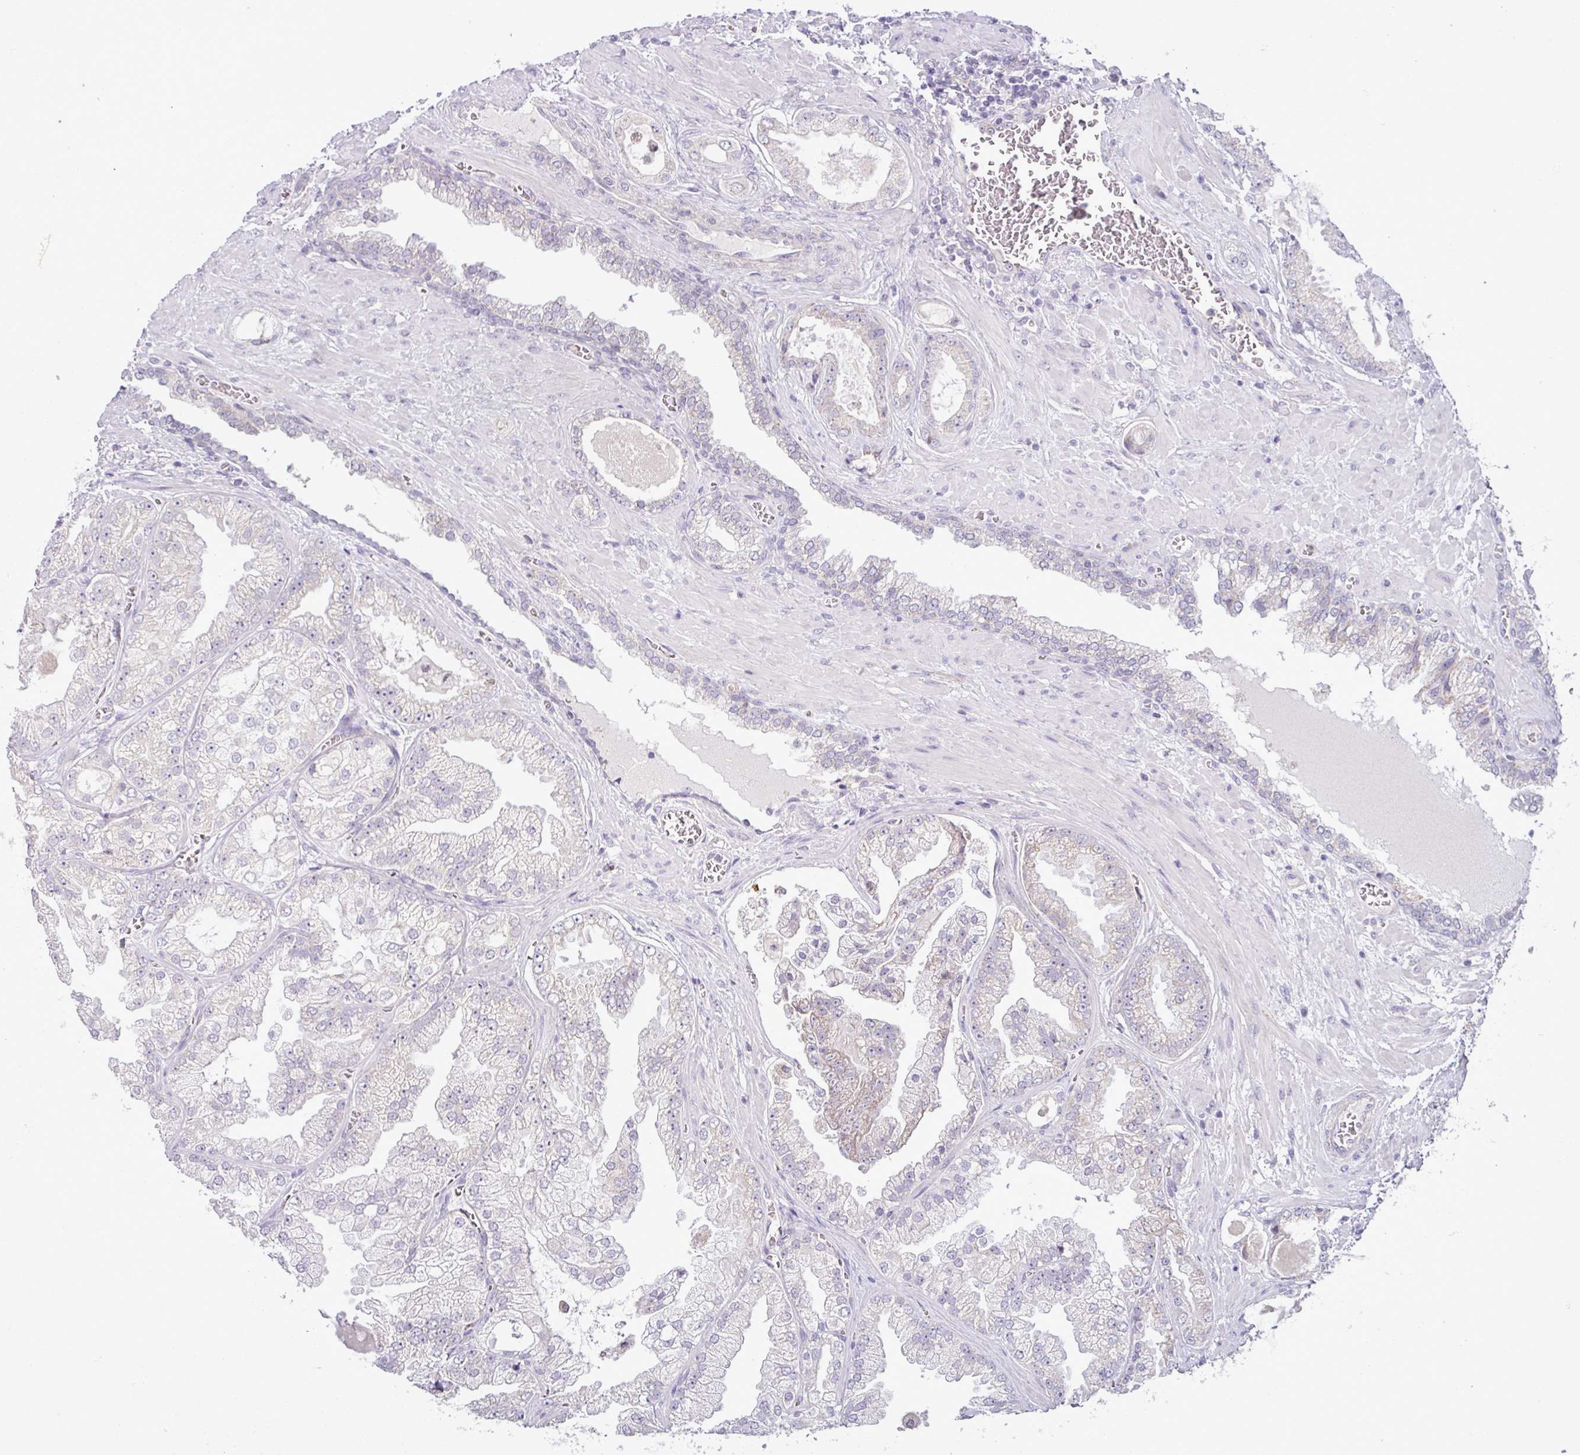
{"staining": {"intensity": "negative", "quantity": "none", "location": "none"}, "tissue": "prostate cancer", "cell_type": "Tumor cells", "image_type": "cancer", "snomed": [{"axis": "morphology", "description": "Adenocarcinoma, Low grade"}, {"axis": "topography", "description": "Prostate"}], "caption": "Prostate cancer (adenocarcinoma (low-grade)) stained for a protein using immunohistochemistry shows no positivity tumor cells.", "gene": "HBEGF", "patient": {"sex": "male", "age": 57}}